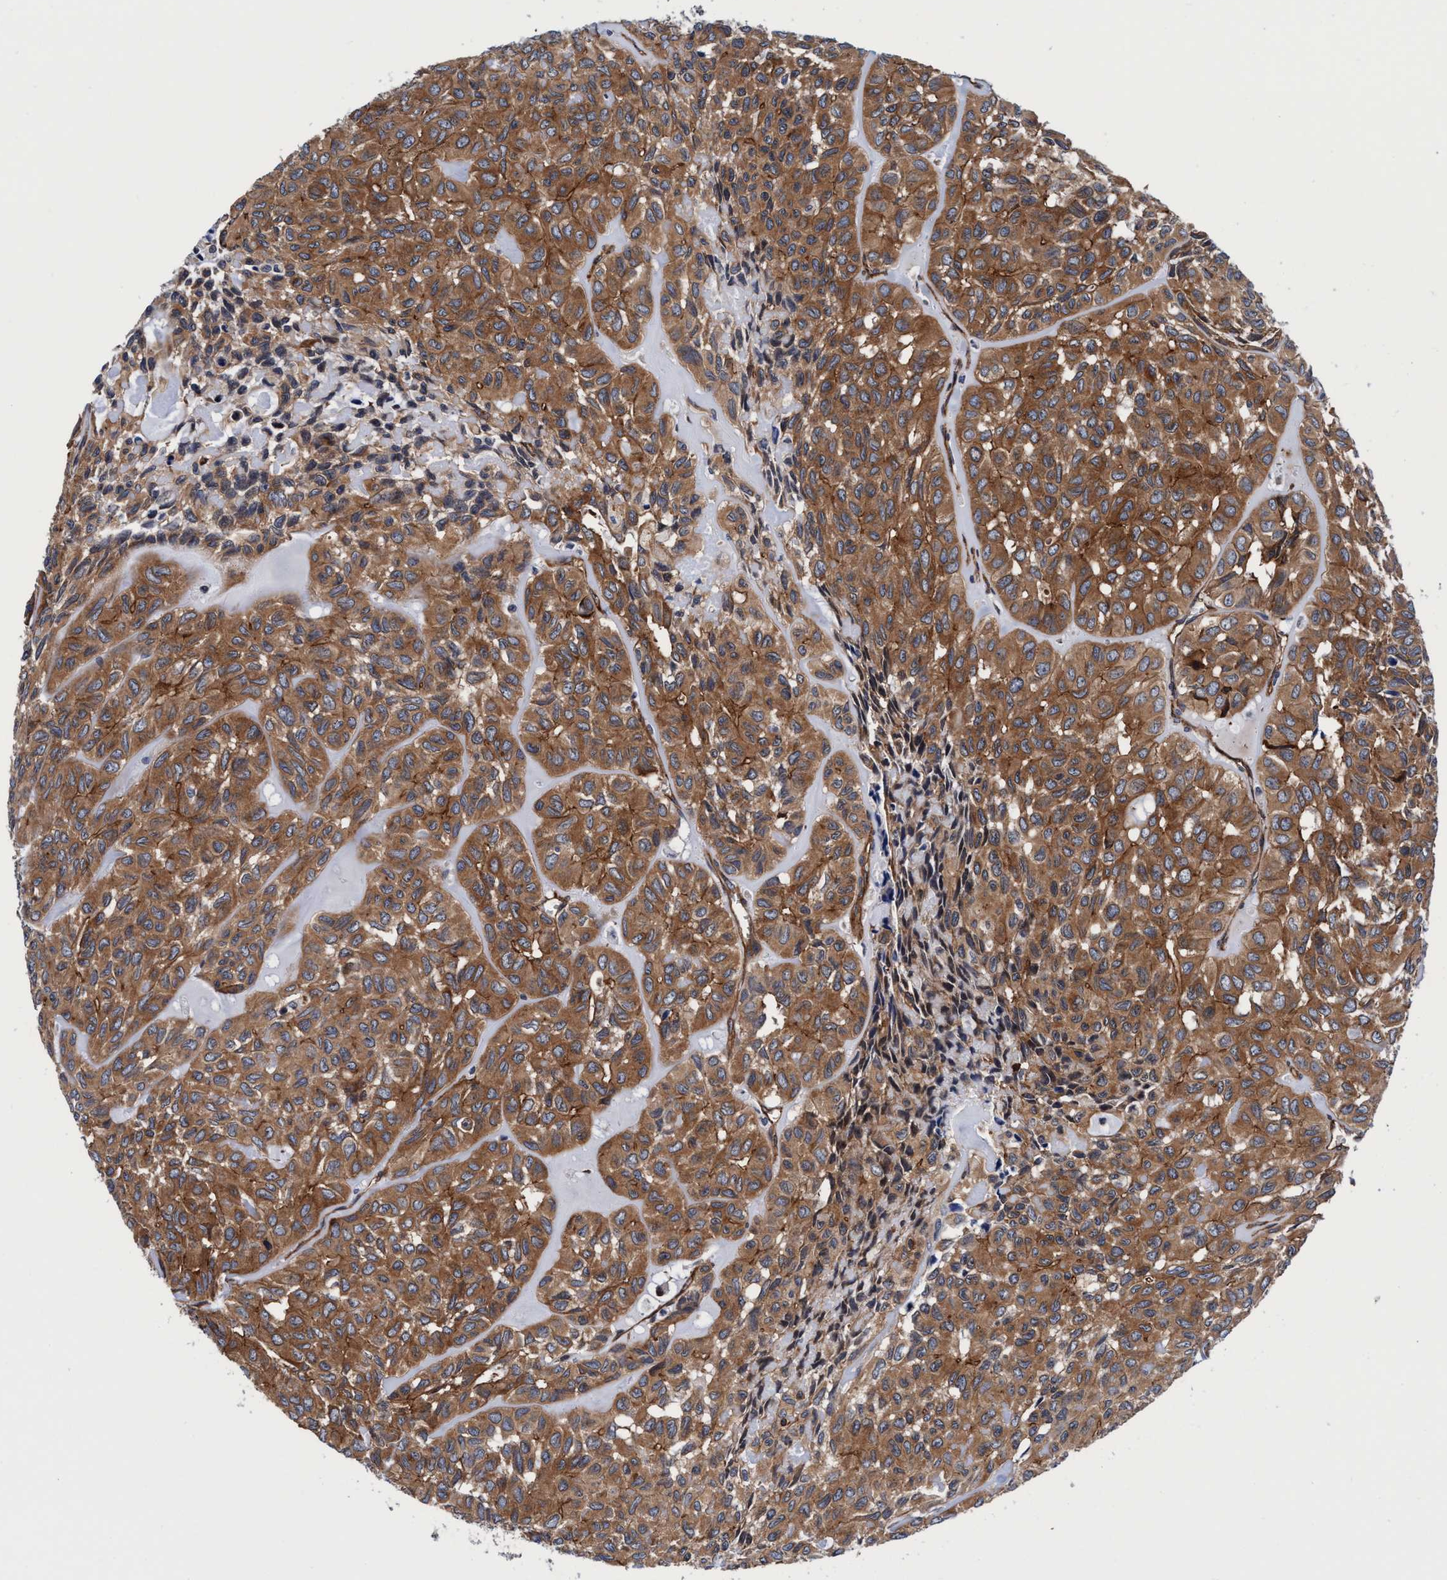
{"staining": {"intensity": "moderate", "quantity": ">75%", "location": "cytoplasmic/membranous"}, "tissue": "head and neck cancer", "cell_type": "Tumor cells", "image_type": "cancer", "snomed": [{"axis": "morphology", "description": "Adenocarcinoma, NOS"}, {"axis": "topography", "description": "Salivary gland, NOS"}, {"axis": "topography", "description": "Head-Neck"}], "caption": "DAB immunohistochemical staining of head and neck adenocarcinoma exhibits moderate cytoplasmic/membranous protein positivity in about >75% of tumor cells.", "gene": "MCM3AP", "patient": {"sex": "female", "age": 76}}